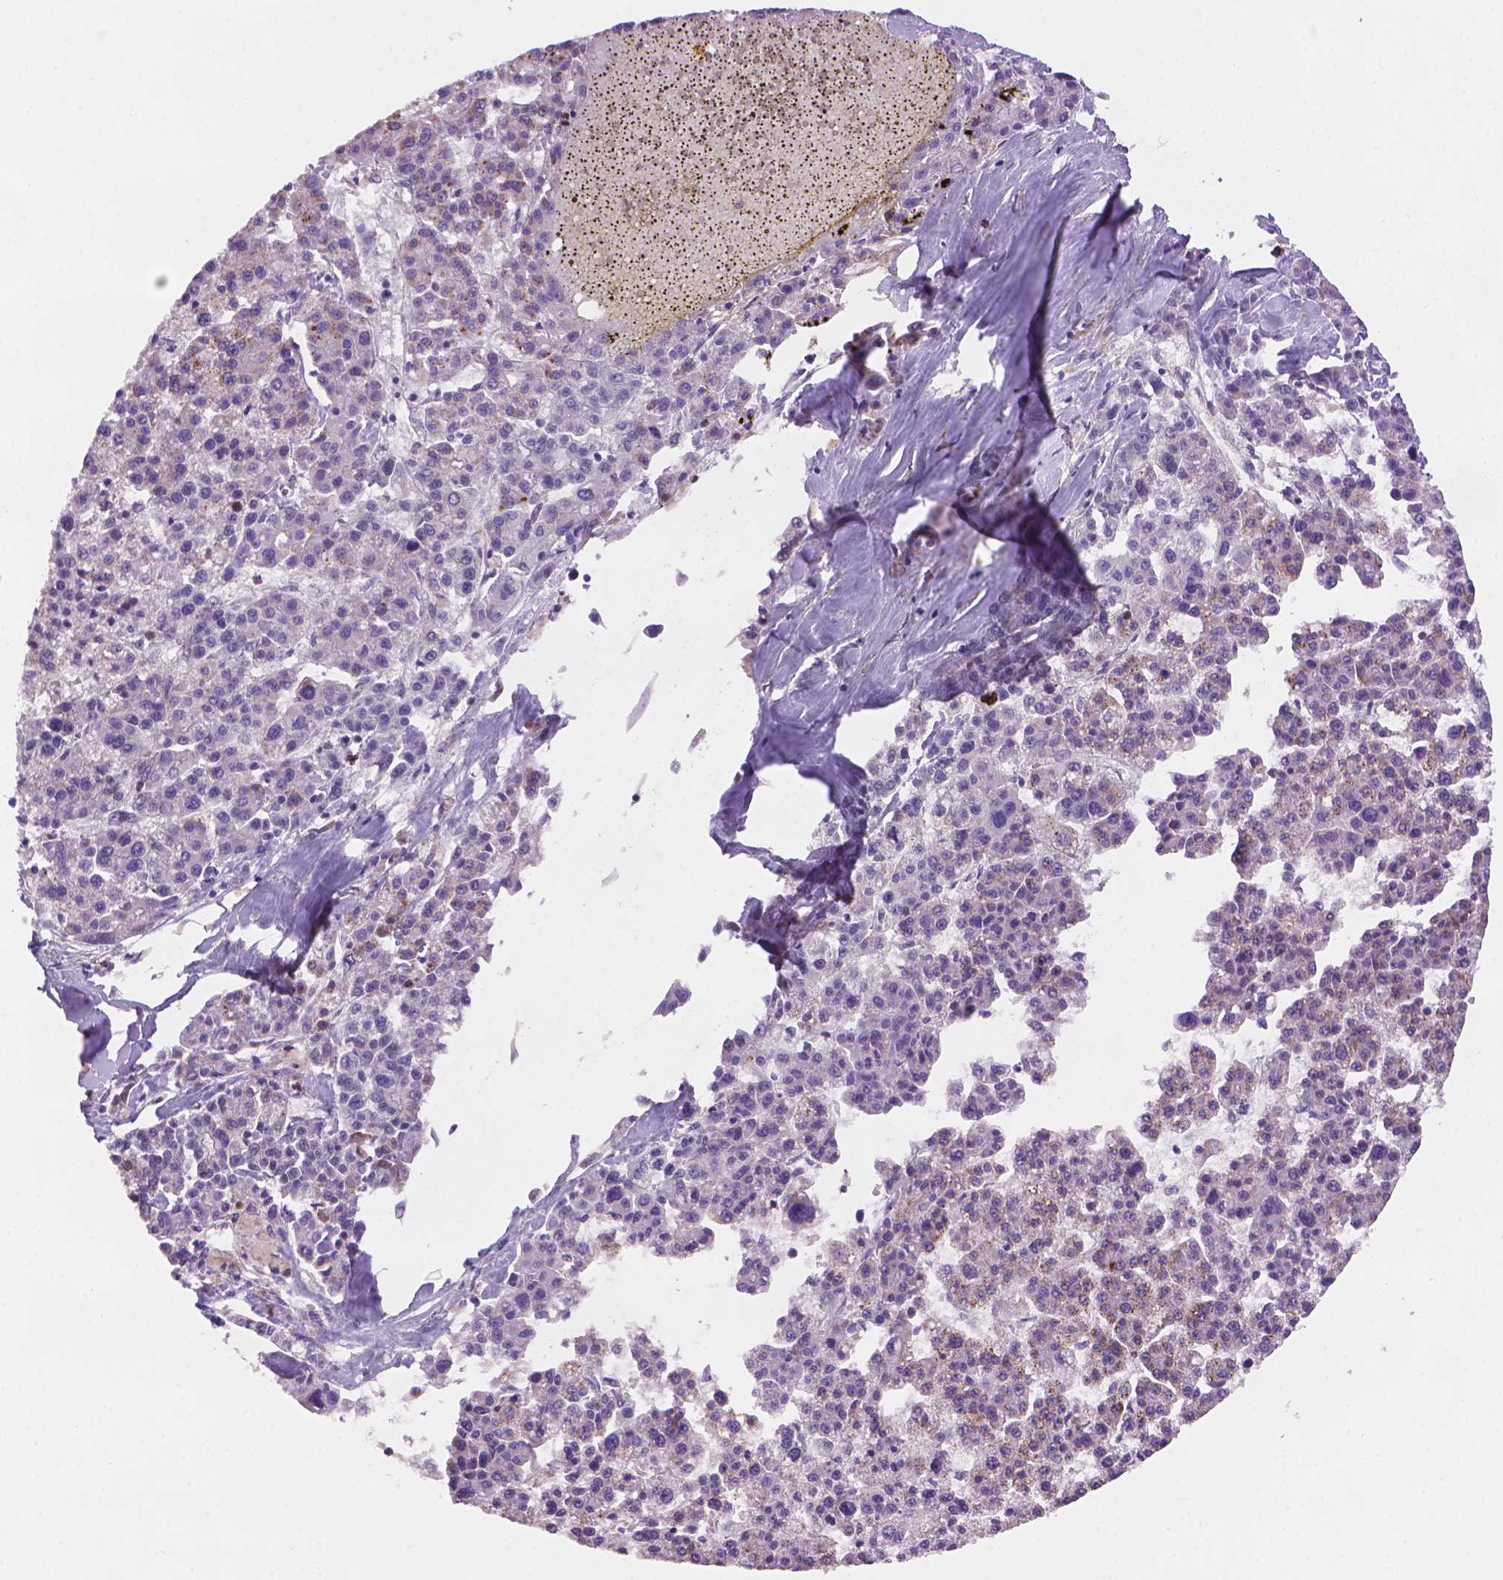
{"staining": {"intensity": "negative", "quantity": "none", "location": "none"}, "tissue": "liver cancer", "cell_type": "Tumor cells", "image_type": "cancer", "snomed": [{"axis": "morphology", "description": "Carcinoma, Hepatocellular, NOS"}, {"axis": "topography", "description": "Liver"}], "caption": "Hepatocellular carcinoma (liver) was stained to show a protein in brown. There is no significant positivity in tumor cells.", "gene": "AMMECR1", "patient": {"sex": "female", "age": 58}}